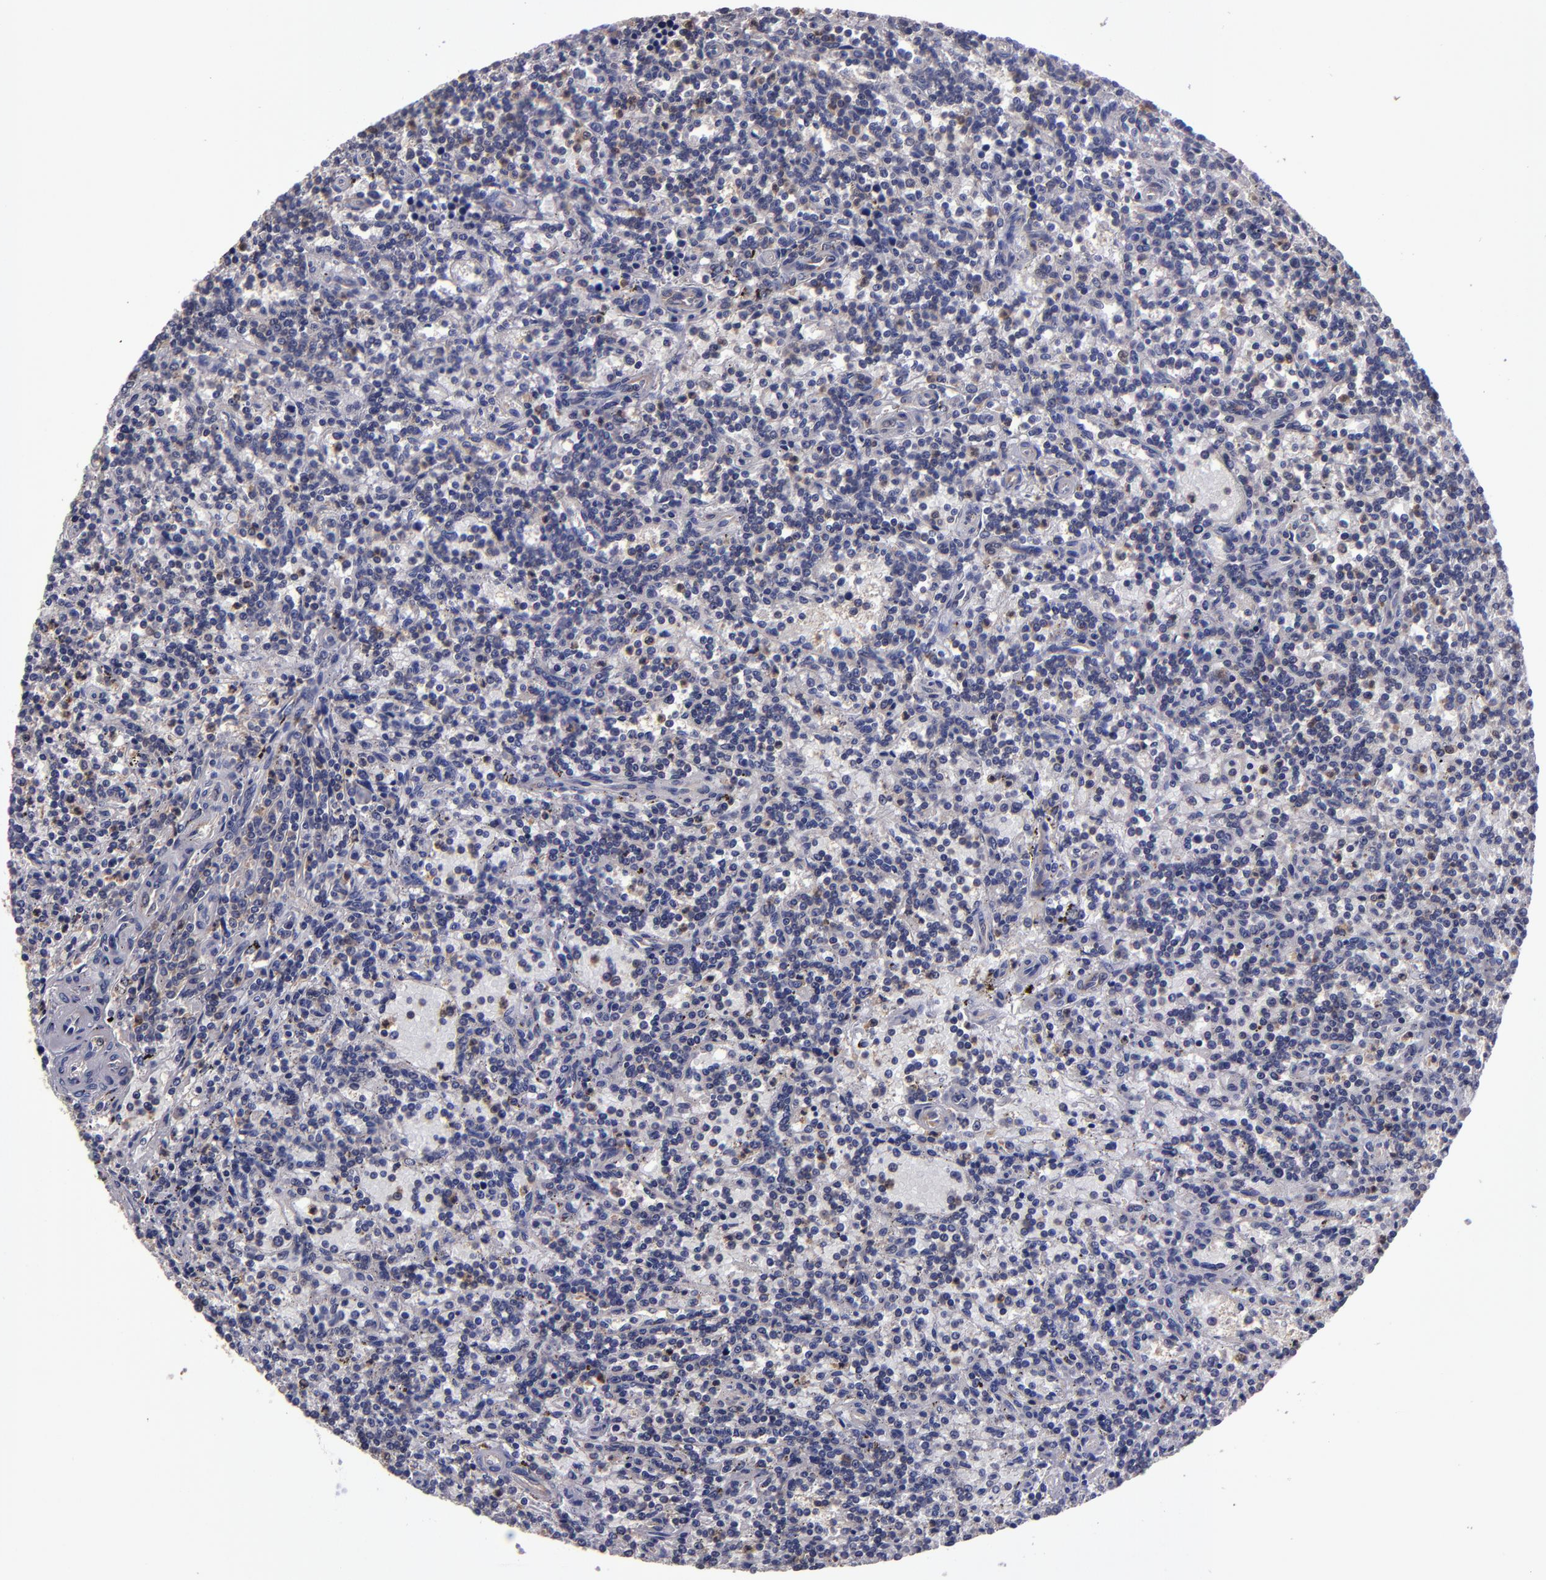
{"staining": {"intensity": "negative", "quantity": "none", "location": "none"}, "tissue": "lymphoma", "cell_type": "Tumor cells", "image_type": "cancer", "snomed": [{"axis": "morphology", "description": "Malignant lymphoma, non-Hodgkin's type, Low grade"}, {"axis": "topography", "description": "Spleen"}], "caption": "This histopathology image is of lymphoma stained with immunohistochemistry (IHC) to label a protein in brown with the nuclei are counter-stained blue. There is no staining in tumor cells.", "gene": "CARS1", "patient": {"sex": "male", "age": 73}}